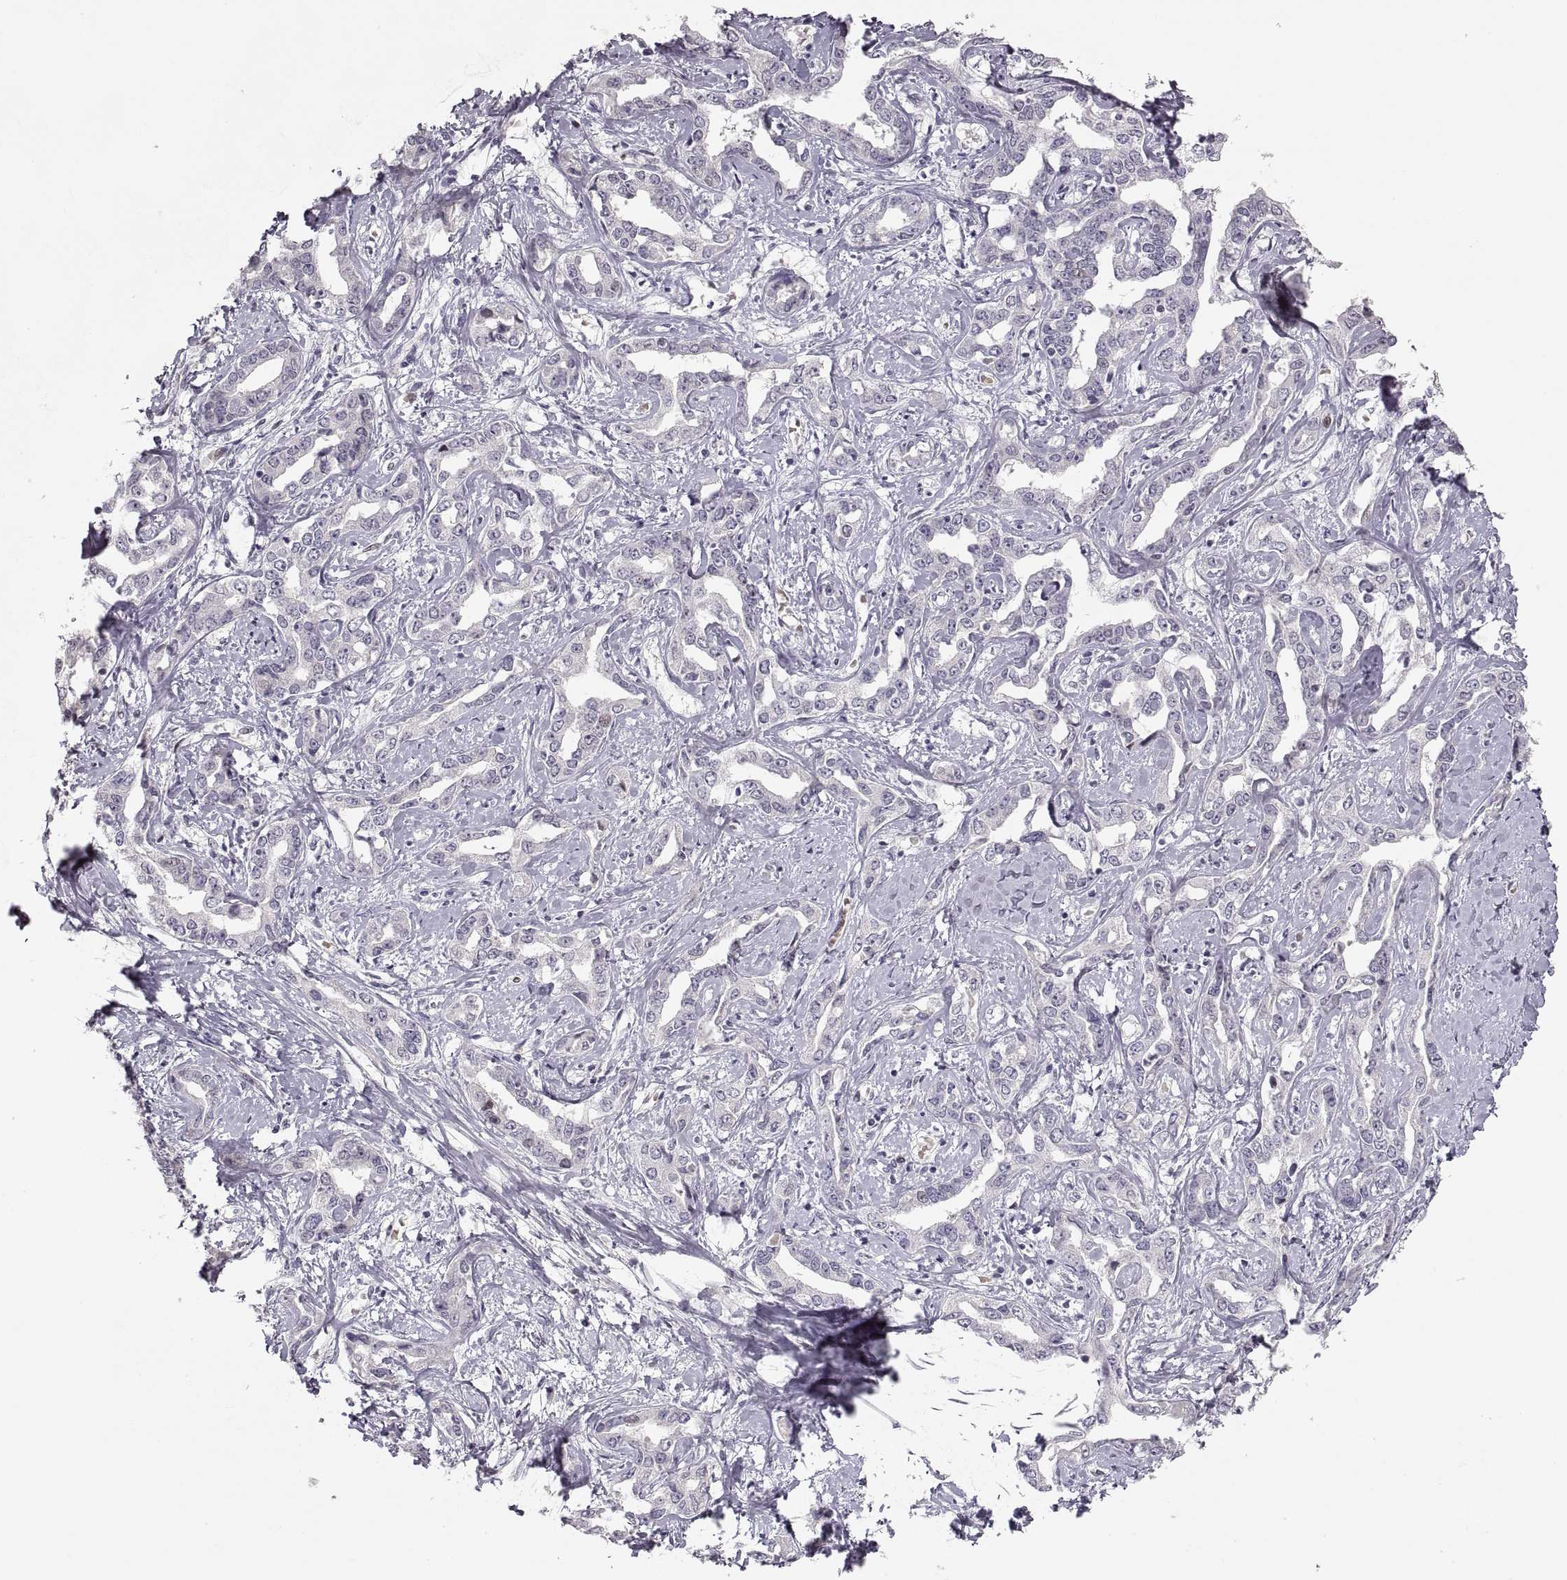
{"staining": {"intensity": "negative", "quantity": "none", "location": "none"}, "tissue": "liver cancer", "cell_type": "Tumor cells", "image_type": "cancer", "snomed": [{"axis": "morphology", "description": "Cholangiocarcinoma"}, {"axis": "topography", "description": "Liver"}], "caption": "An immunohistochemistry (IHC) micrograph of liver cholangiocarcinoma is shown. There is no staining in tumor cells of liver cholangiocarcinoma. (DAB immunohistochemistry with hematoxylin counter stain).", "gene": "PCSK2", "patient": {"sex": "male", "age": 59}}